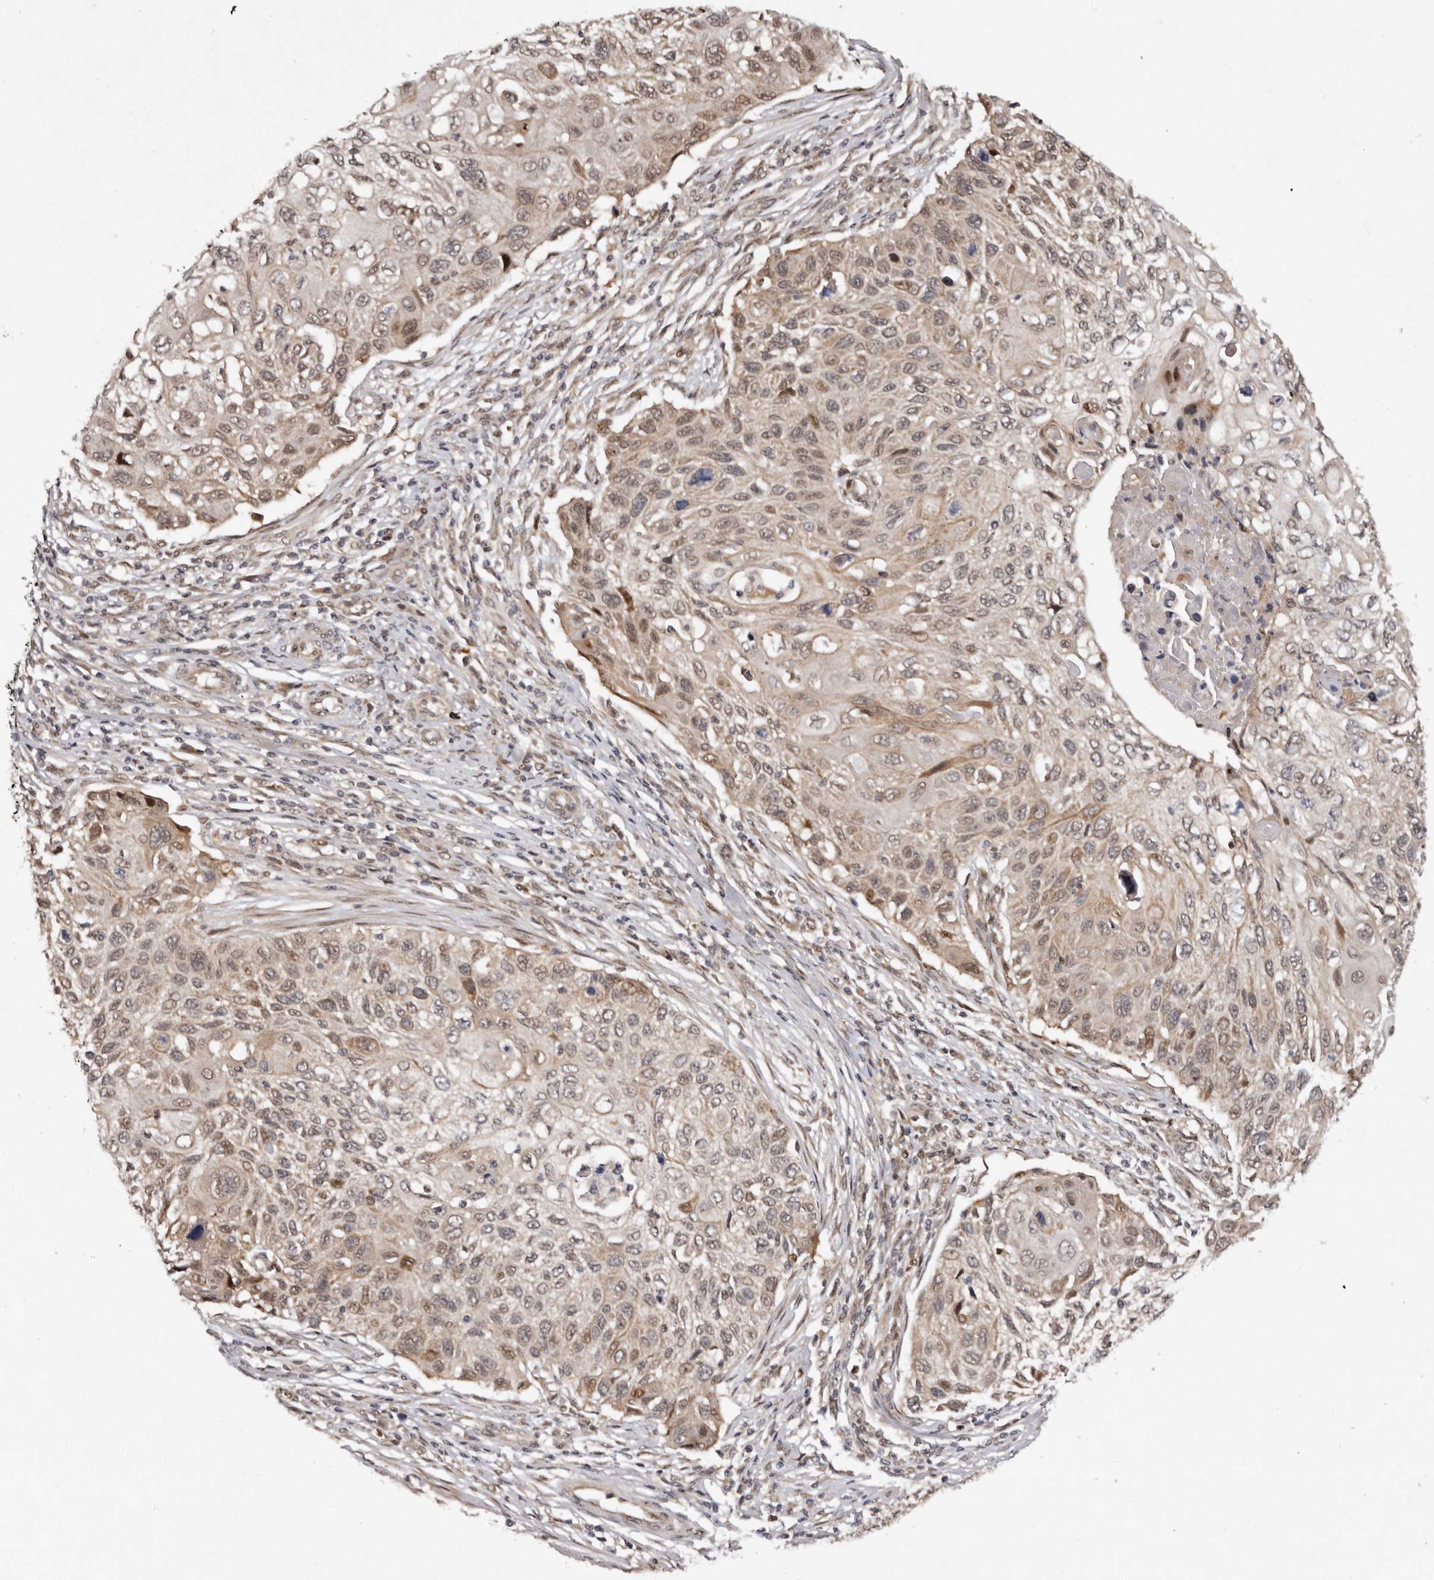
{"staining": {"intensity": "moderate", "quantity": ">75%", "location": "cytoplasmic/membranous"}, "tissue": "cervical cancer", "cell_type": "Tumor cells", "image_type": "cancer", "snomed": [{"axis": "morphology", "description": "Squamous cell carcinoma, NOS"}, {"axis": "topography", "description": "Cervix"}], "caption": "A photomicrograph of human cervical squamous cell carcinoma stained for a protein exhibits moderate cytoplasmic/membranous brown staining in tumor cells.", "gene": "ABL1", "patient": {"sex": "female", "age": 70}}